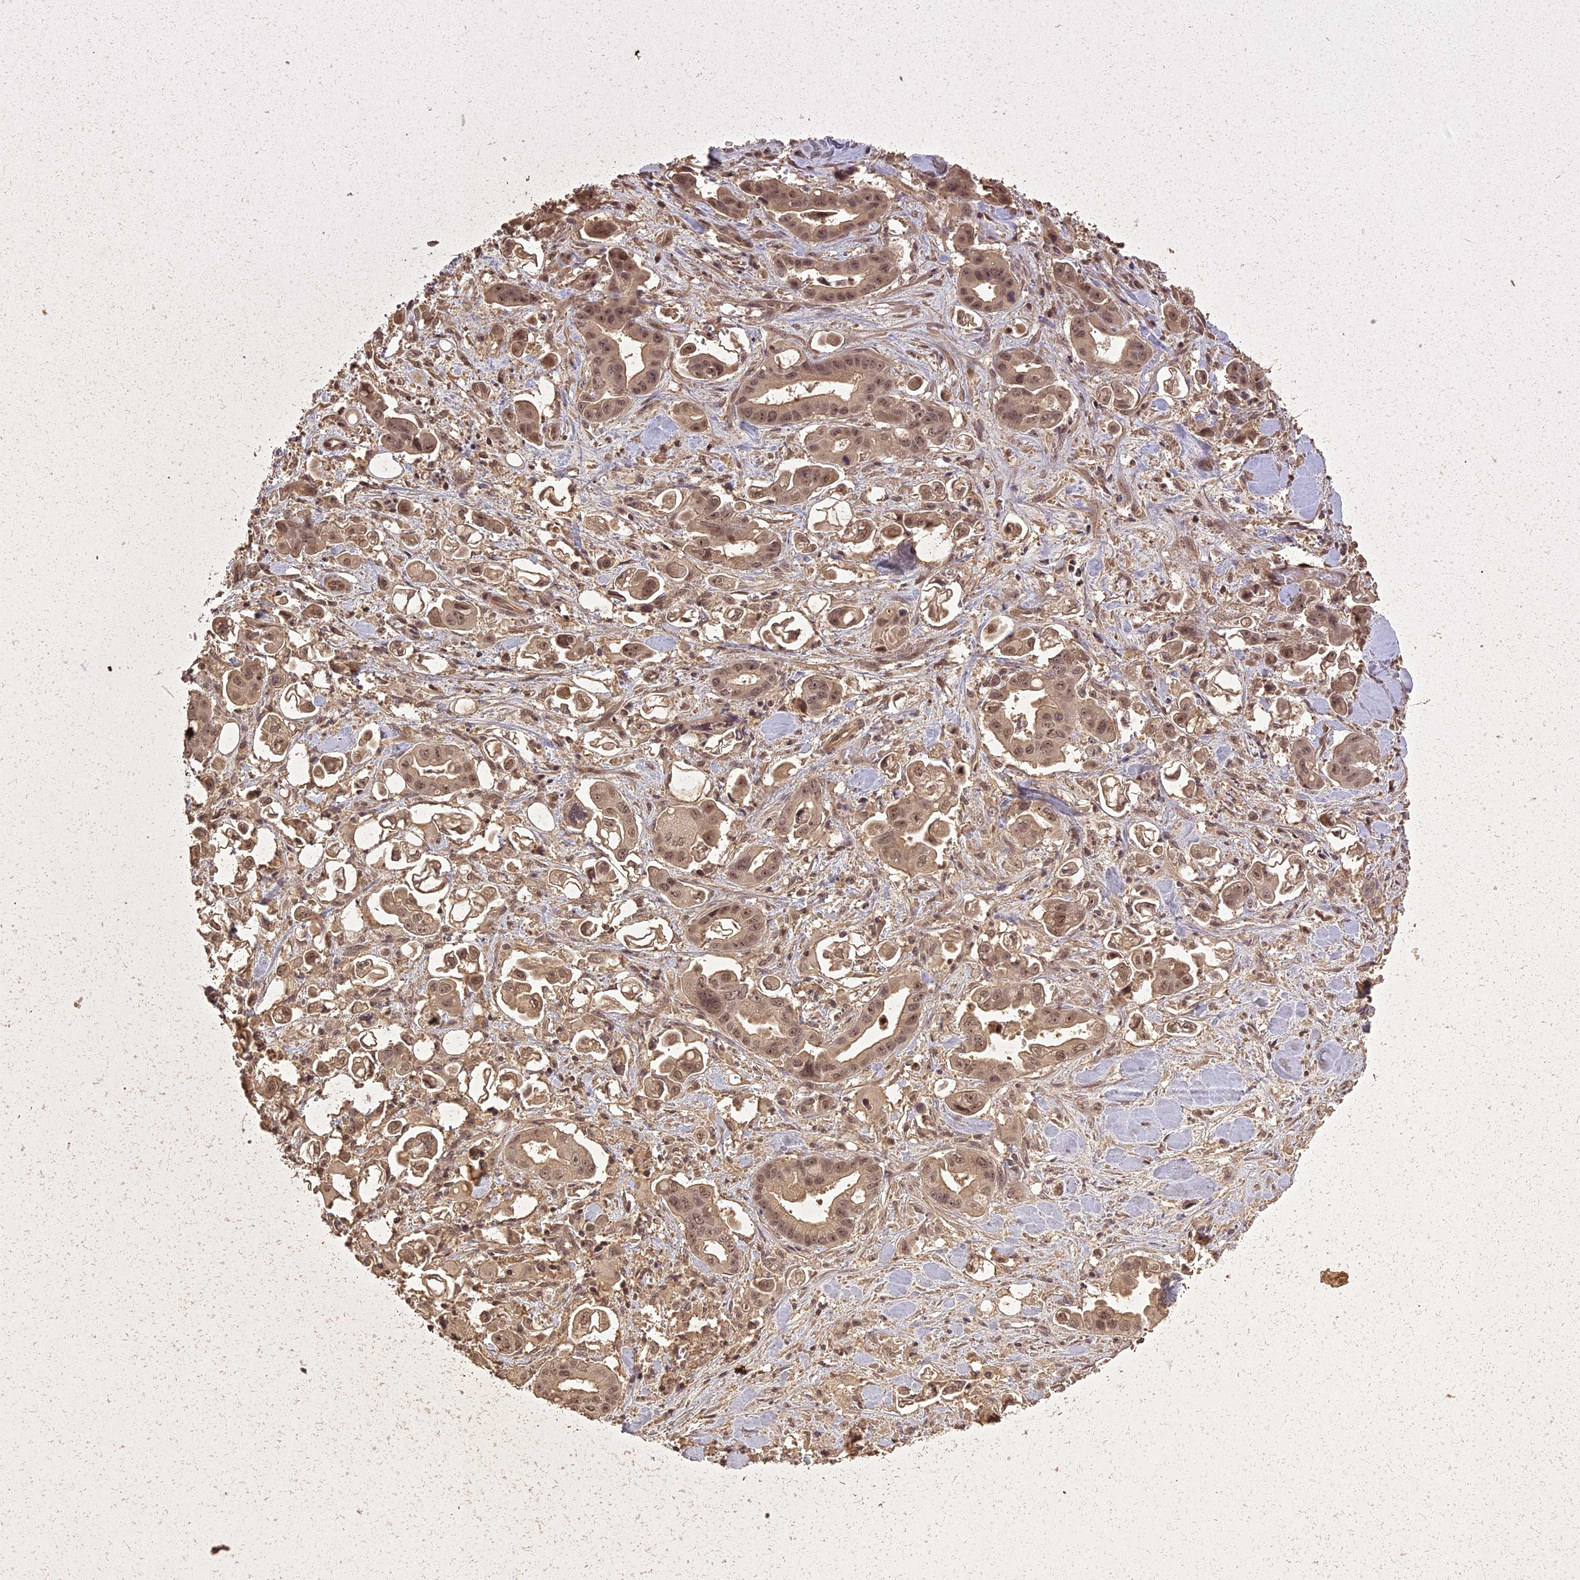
{"staining": {"intensity": "moderate", "quantity": ">75%", "location": "cytoplasmic/membranous,nuclear"}, "tissue": "stomach cancer", "cell_type": "Tumor cells", "image_type": "cancer", "snomed": [{"axis": "morphology", "description": "Adenocarcinoma, NOS"}, {"axis": "topography", "description": "Stomach"}], "caption": "Stomach adenocarcinoma was stained to show a protein in brown. There is medium levels of moderate cytoplasmic/membranous and nuclear positivity in approximately >75% of tumor cells. The staining was performed using DAB (3,3'-diaminobenzidine), with brown indicating positive protein expression. Nuclei are stained blue with hematoxylin.", "gene": "LIN37", "patient": {"sex": "male", "age": 62}}